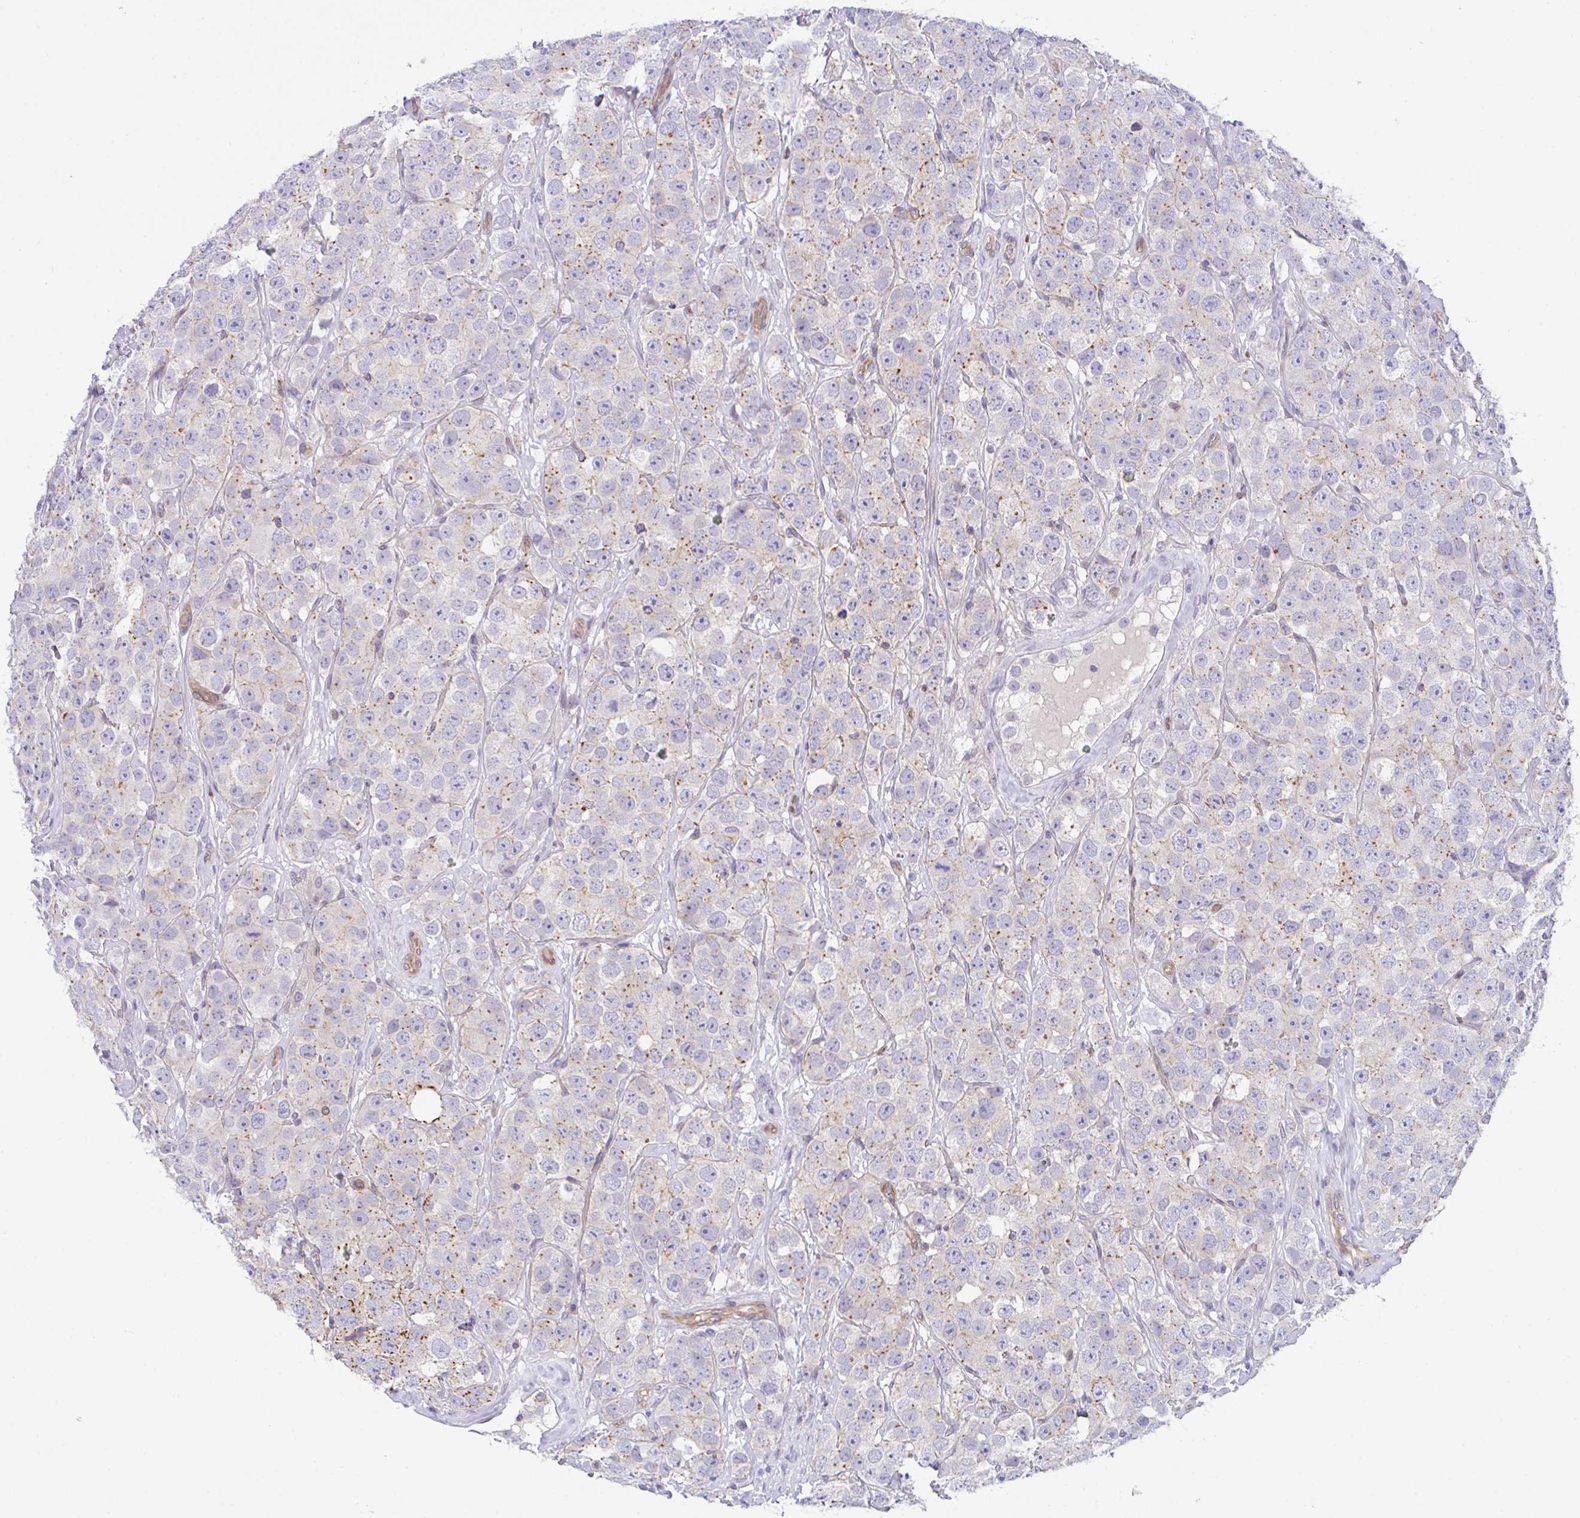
{"staining": {"intensity": "moderate", "quantity": "25%-75%", "location": "cytoplasmic/membranous"}, "tissue": "testis cancer", "cell_type": "Tumor cells", "image_type": "cancer", "snomed": [{"axis": "morphology", "description": "Seminoma, NOS"}, {"axis": "topography", "description": "Testis"}], "caption": "Moderate cytoplasmic/membranous staining is seen in about 25%-75% of tumor cells in seminoma (testis). (IHC, brightfield microscopy, high magnification).", "gene": "ZBED3", "patient": {"sex": "male", "age": 28}}